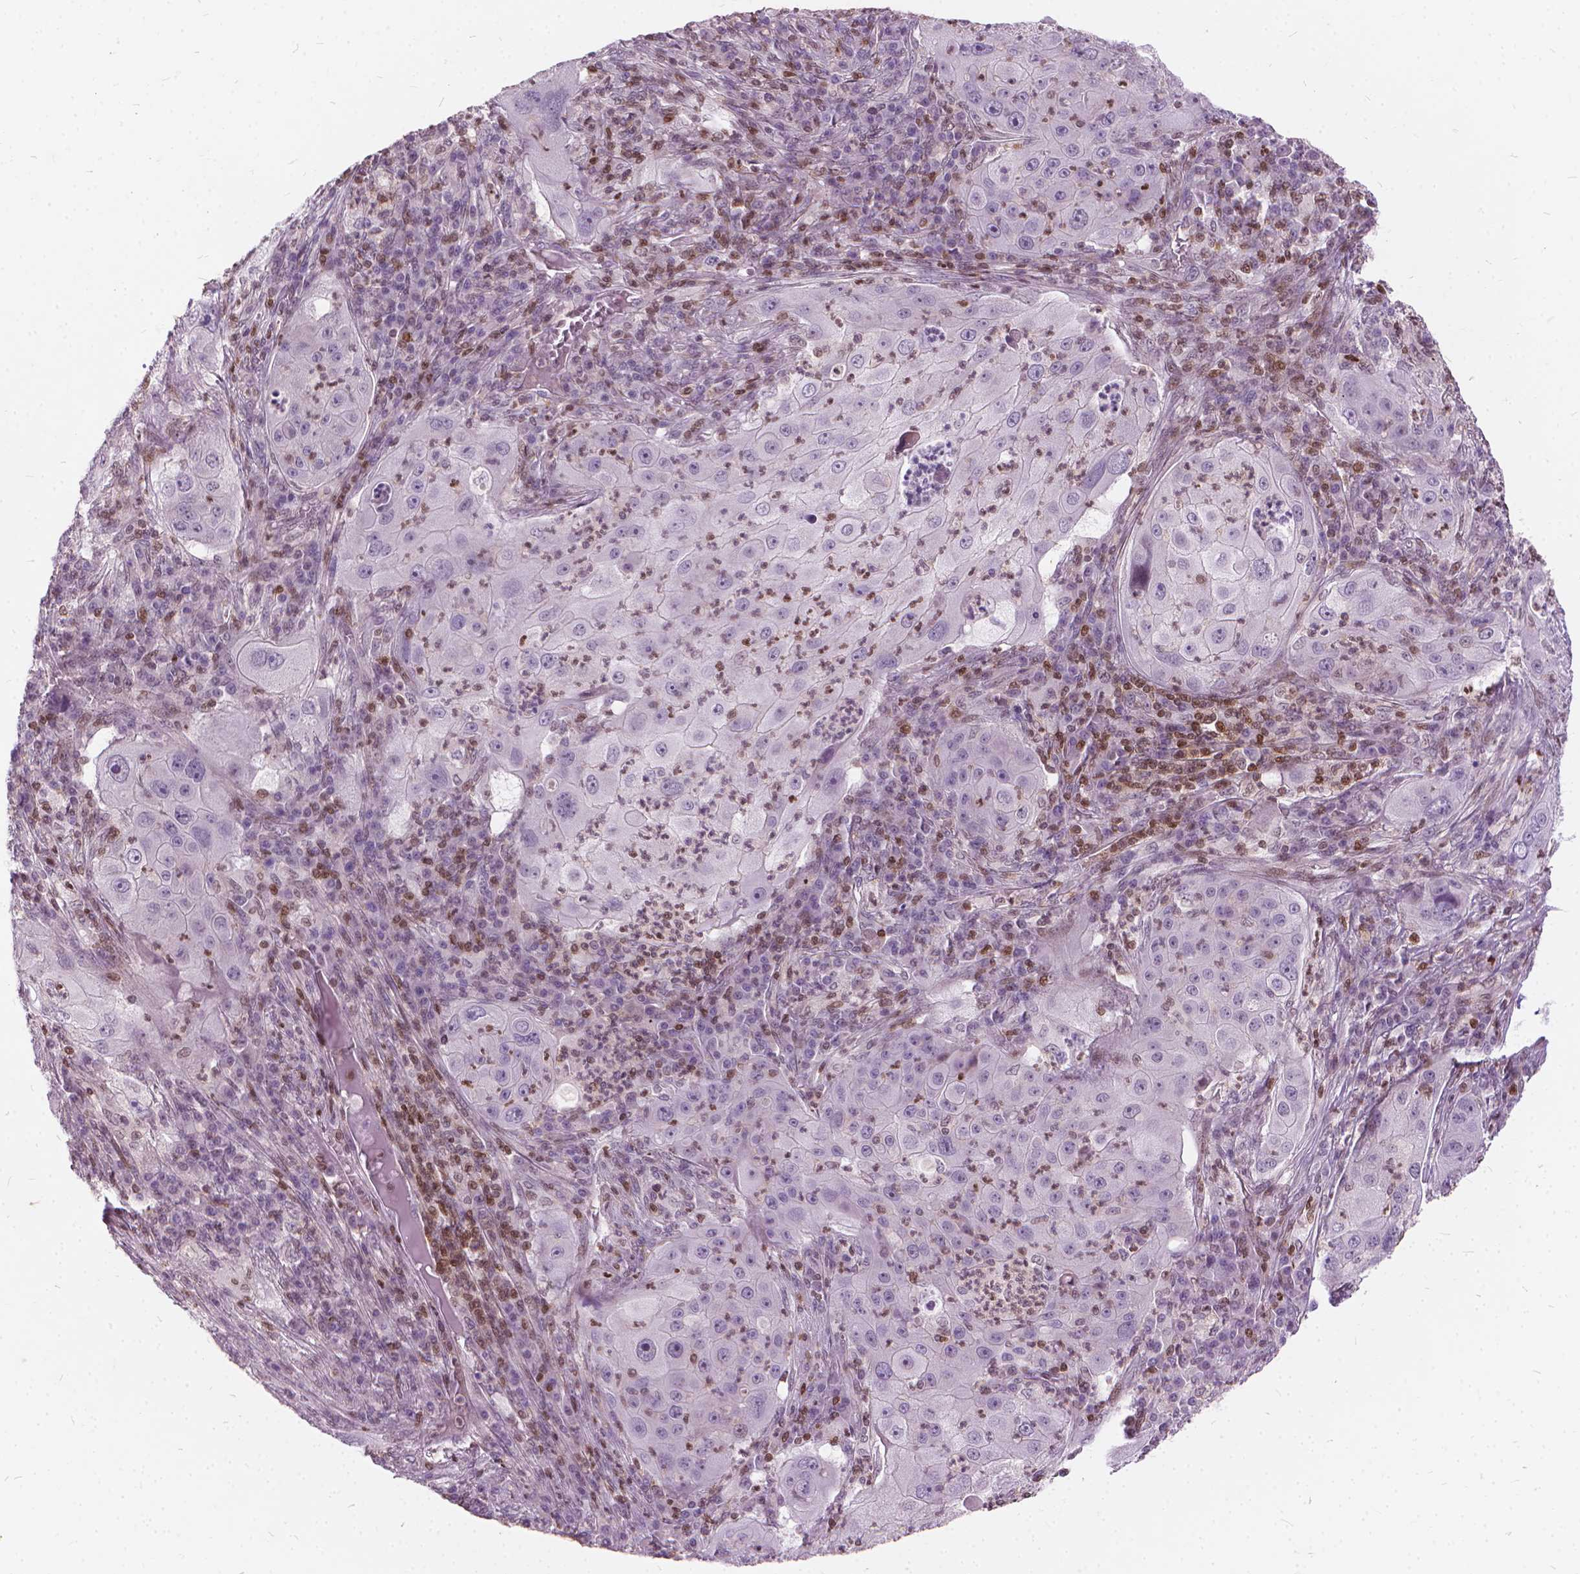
{"staining": {"intensity": "negative", "quantity": "none", "location": "none"}, "tissue": "lung cancer", "cell_type": "Tumor cells", "image_type": "cancer", "snomed": [{"axis": "morphology", "description": "Squamous cell carcinoma, NOS"}, {"axis": "topography", "description": "Lung"}], "caption": "Immunohistochemical staining of human lung squamous cell carcinoma displays no significant expression in tumor cells.", "gene": "STAT5B", "patient": {"sex": "female", "age": 59}}